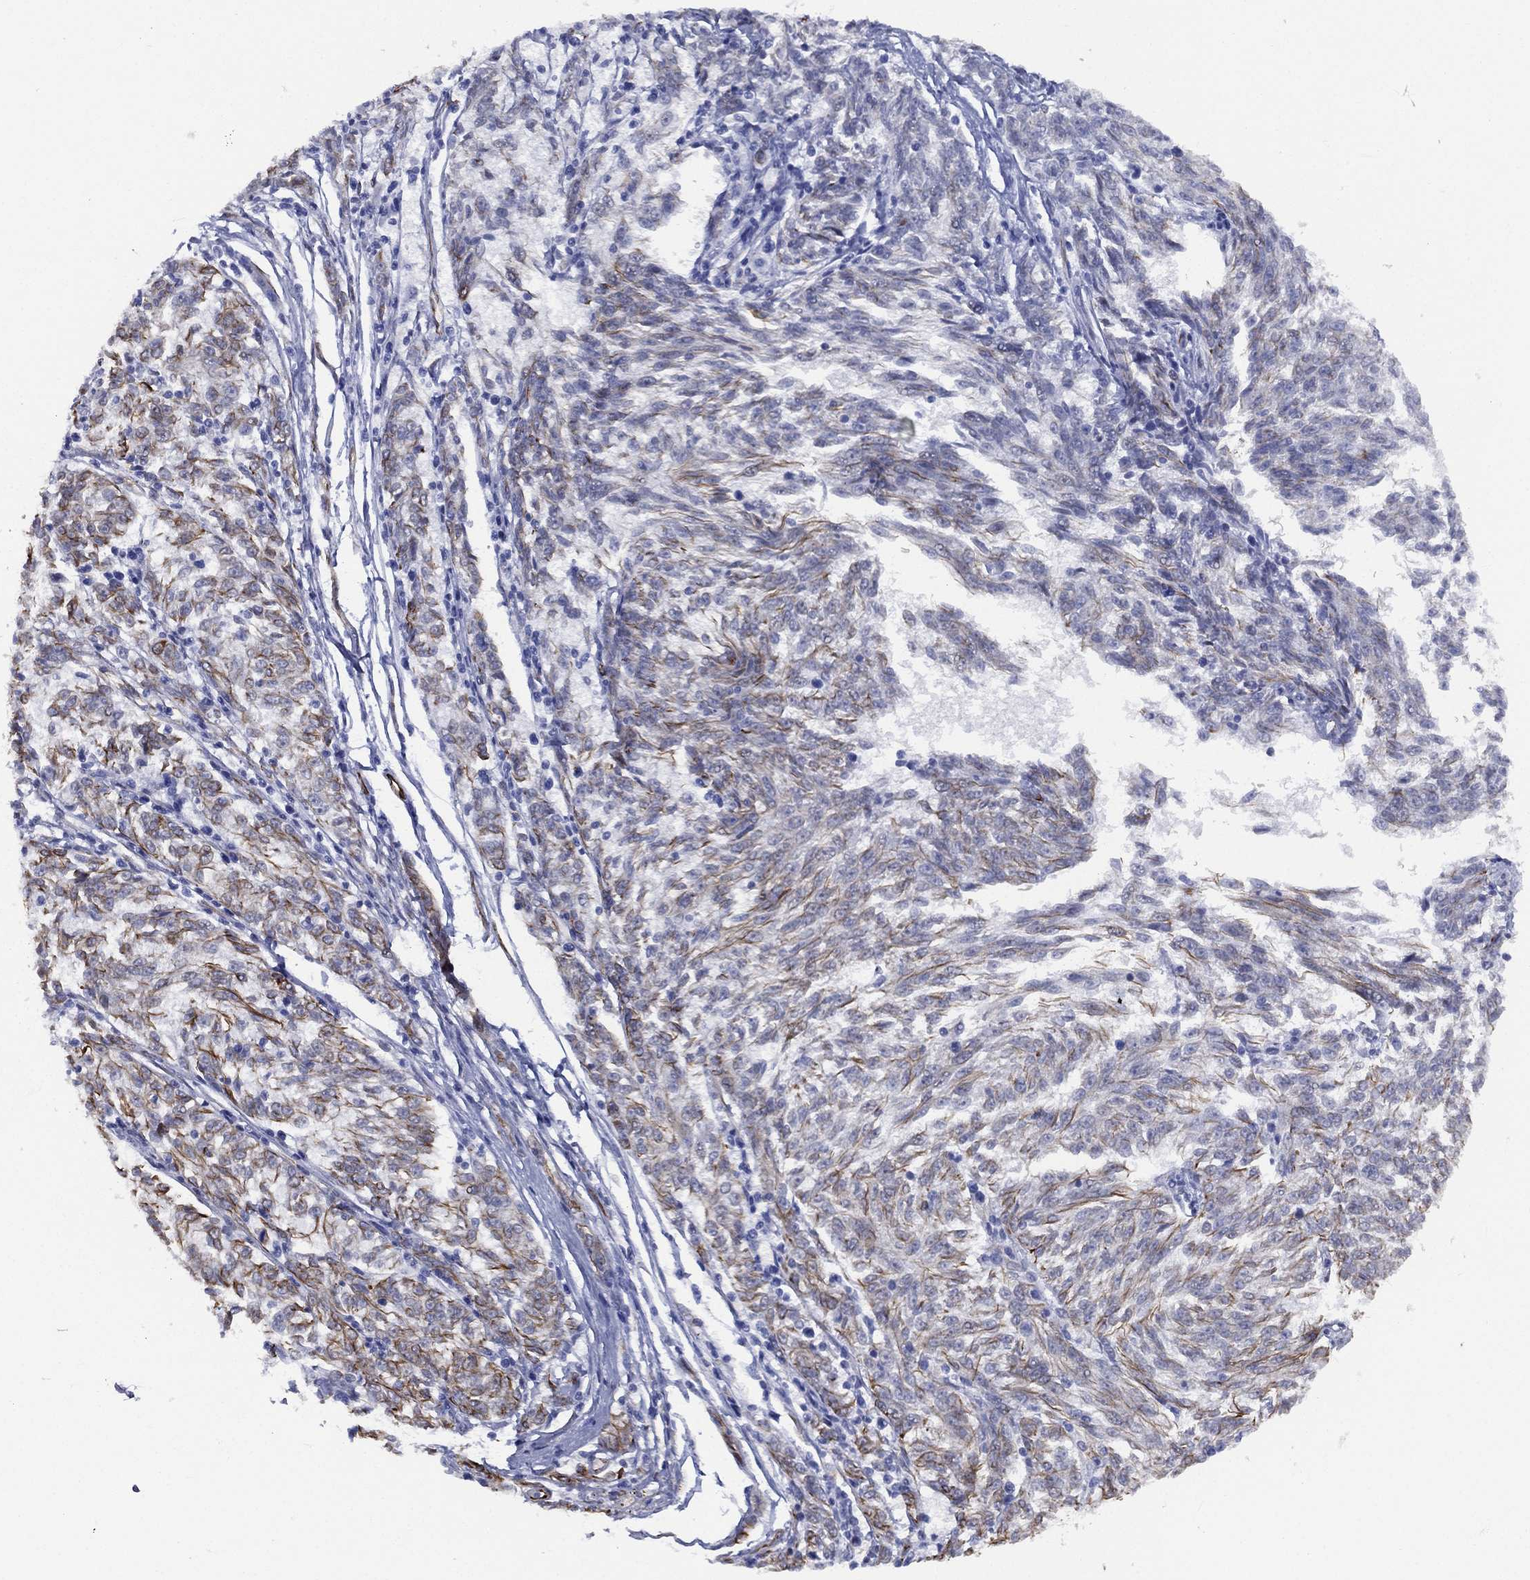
{"staining": {"intensity": "negative", "quantity": "none", "location": "none"}, "tissue": "melanoma", "cell_type": "Tumor cells", "image_type": "cancer", "snomed": [{"axis": "morphology", "description": "Malignant melanoma, NOS"}, {"axis": "topography", "description": "Skin"}], "caption": "An image of melanoma stained for a protein demonstrates no brown staining in tumor cells. (DAB (3,3'-diaminobenzidine) immunohistochemistry (IHC), high magnification).", "gene": "MAS1", "patient": {"sex": "female", "age": 72}}